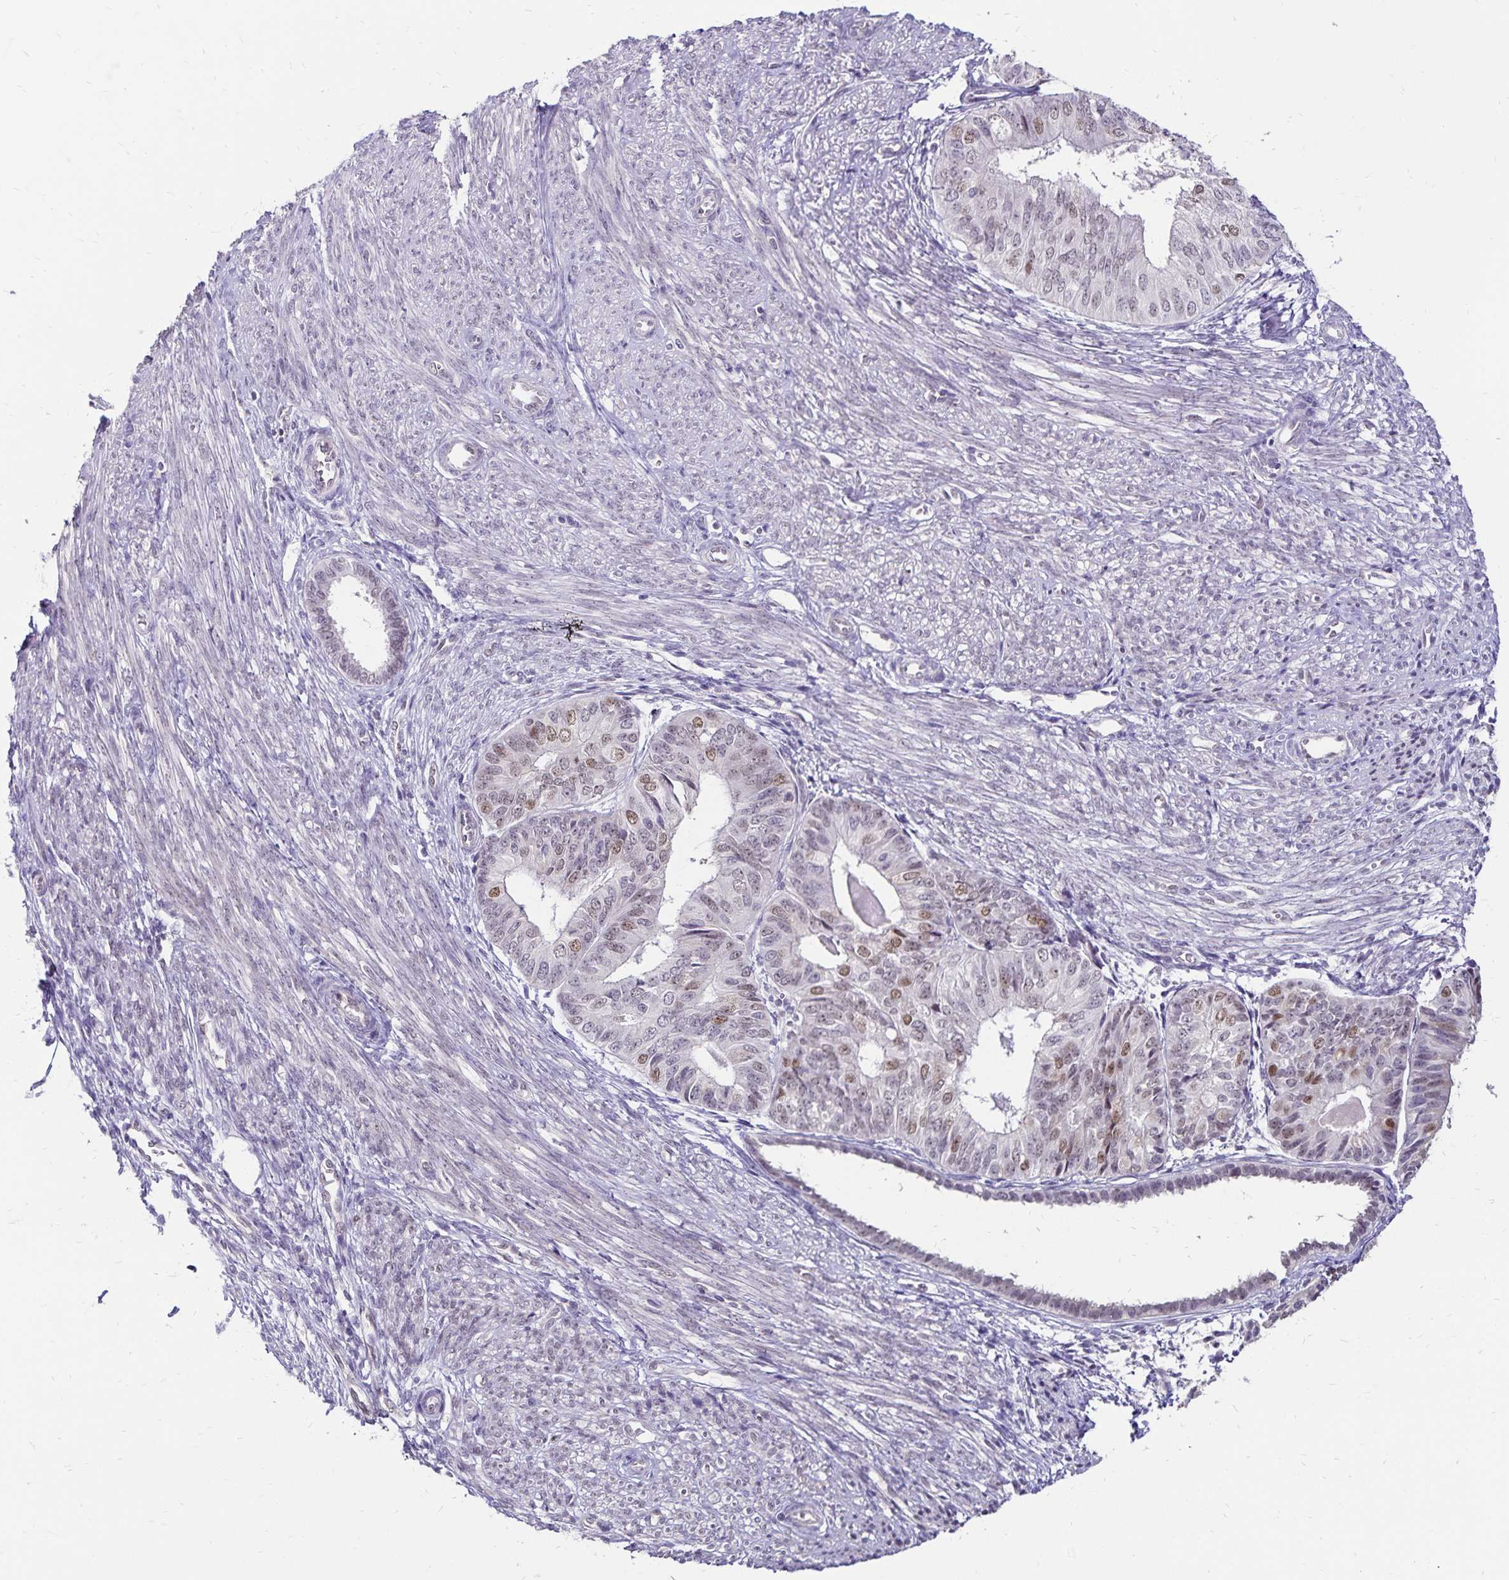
{"staining": {"intensity": "moderate", "quantity": "25%-75%", "location": "nuclear"}, "tissue": "endometrial cancer", "cell_type": "Tumor cells", "image_type": "cancer", "snomed": [{"axis": "morphology", "description": "Adenocarcinoma, NOS"}, {"axis": "topography", "description": "Endometrium"}], "caption": "Protein expression analysis of endometrial cancer shows moderate nuclear positivity in approximately 25%-75% of tumor cells. (brown staining indicates protein expression, while blue staining denotes nuclei).", "gene": "POLB", "patient": {"sex": "female", "age": 58}}